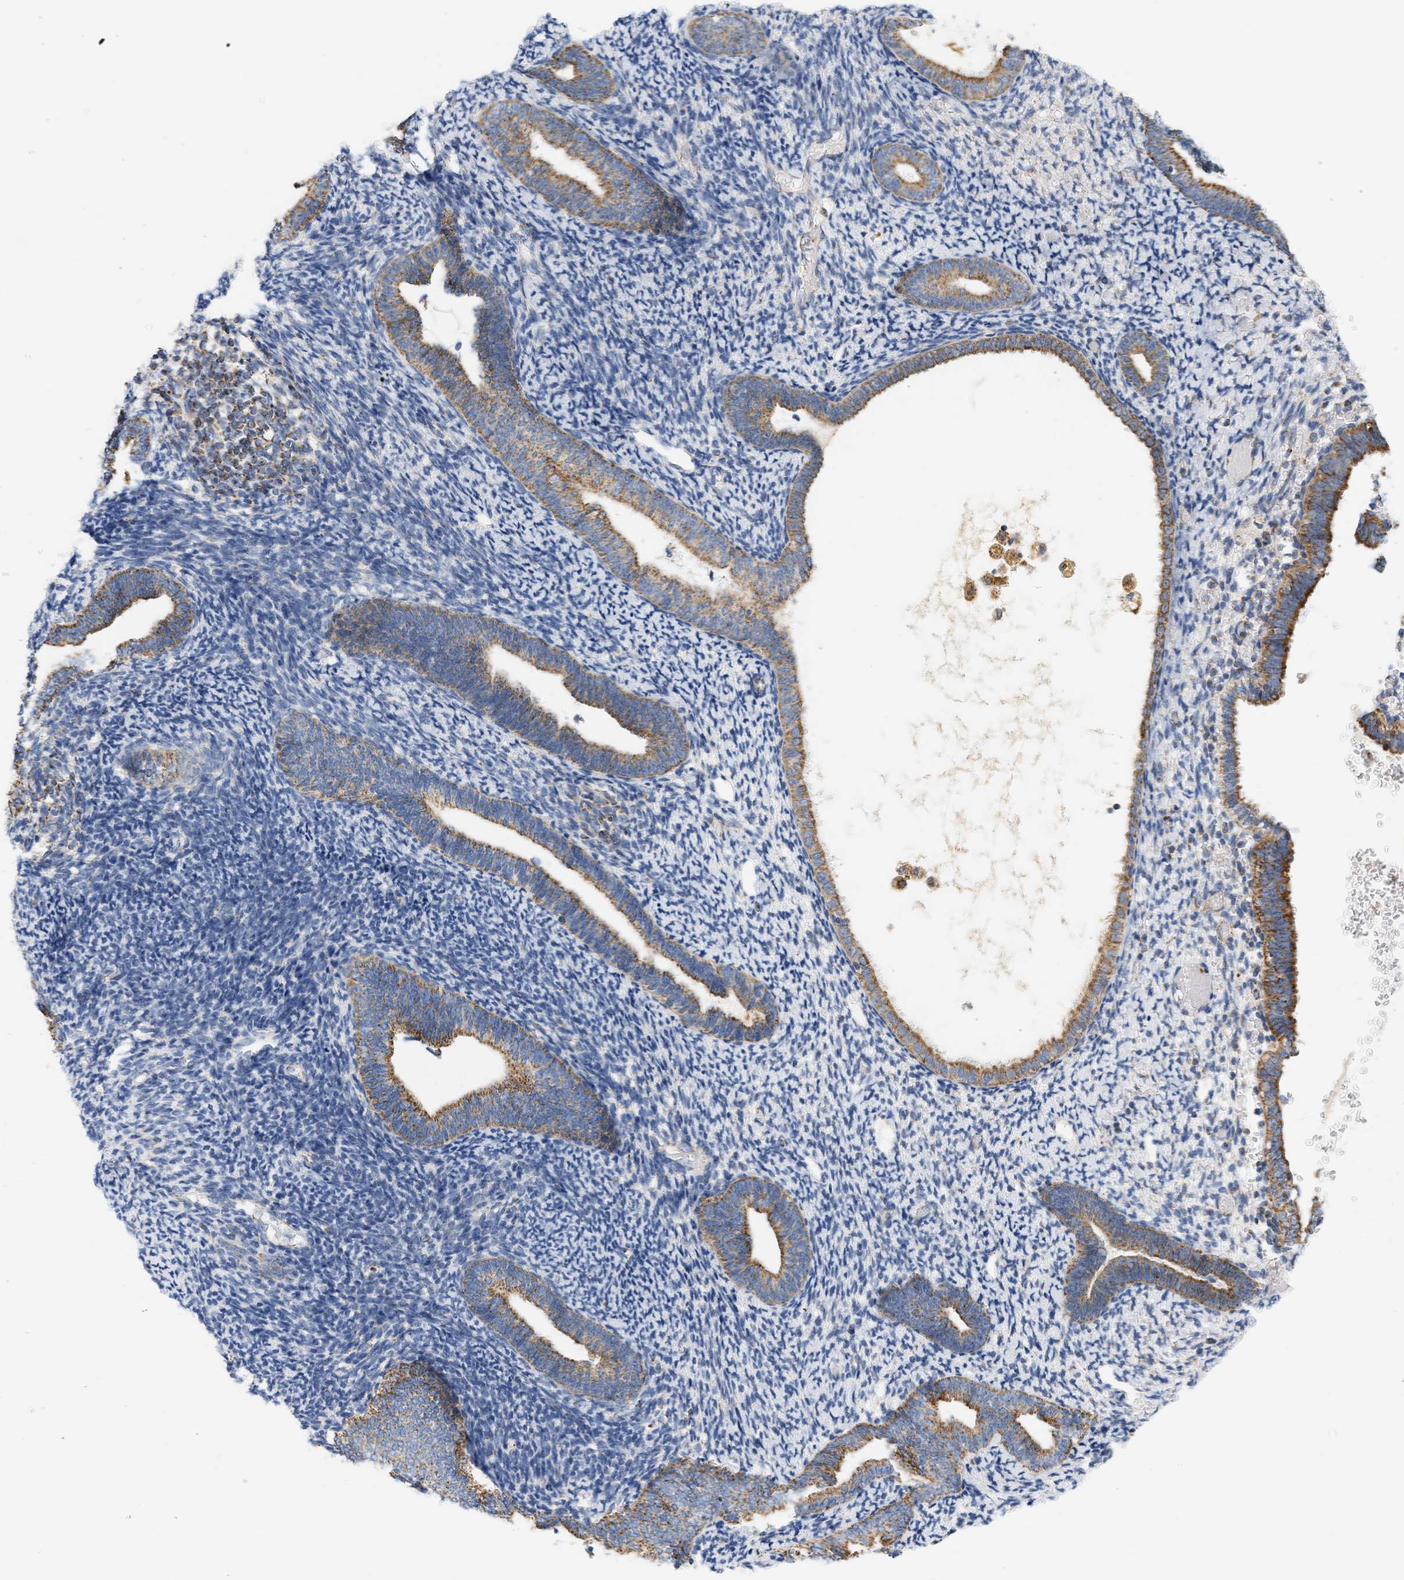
{"staining": {"intensity": "moderate", "quantity": "<25%", "location": "cytoplasmic/membranous"}, "tissue": "endometrium", "cell_type": "Cells in endometrial stroma", "image_type": "normal", "snomed": [{"axis": "morphology", "description": "Normal tissue, NOS"}, {"axis": "topography", "description": "Endometrium"}], "caption": "This is an image of IHC staining of benign endometrium, which shows moderate staining in the cytoplasmic/membranous of cells in endometrial stroma.", "gene": "GRPEL2", "patient": {"sex": "female", "age": 66}}